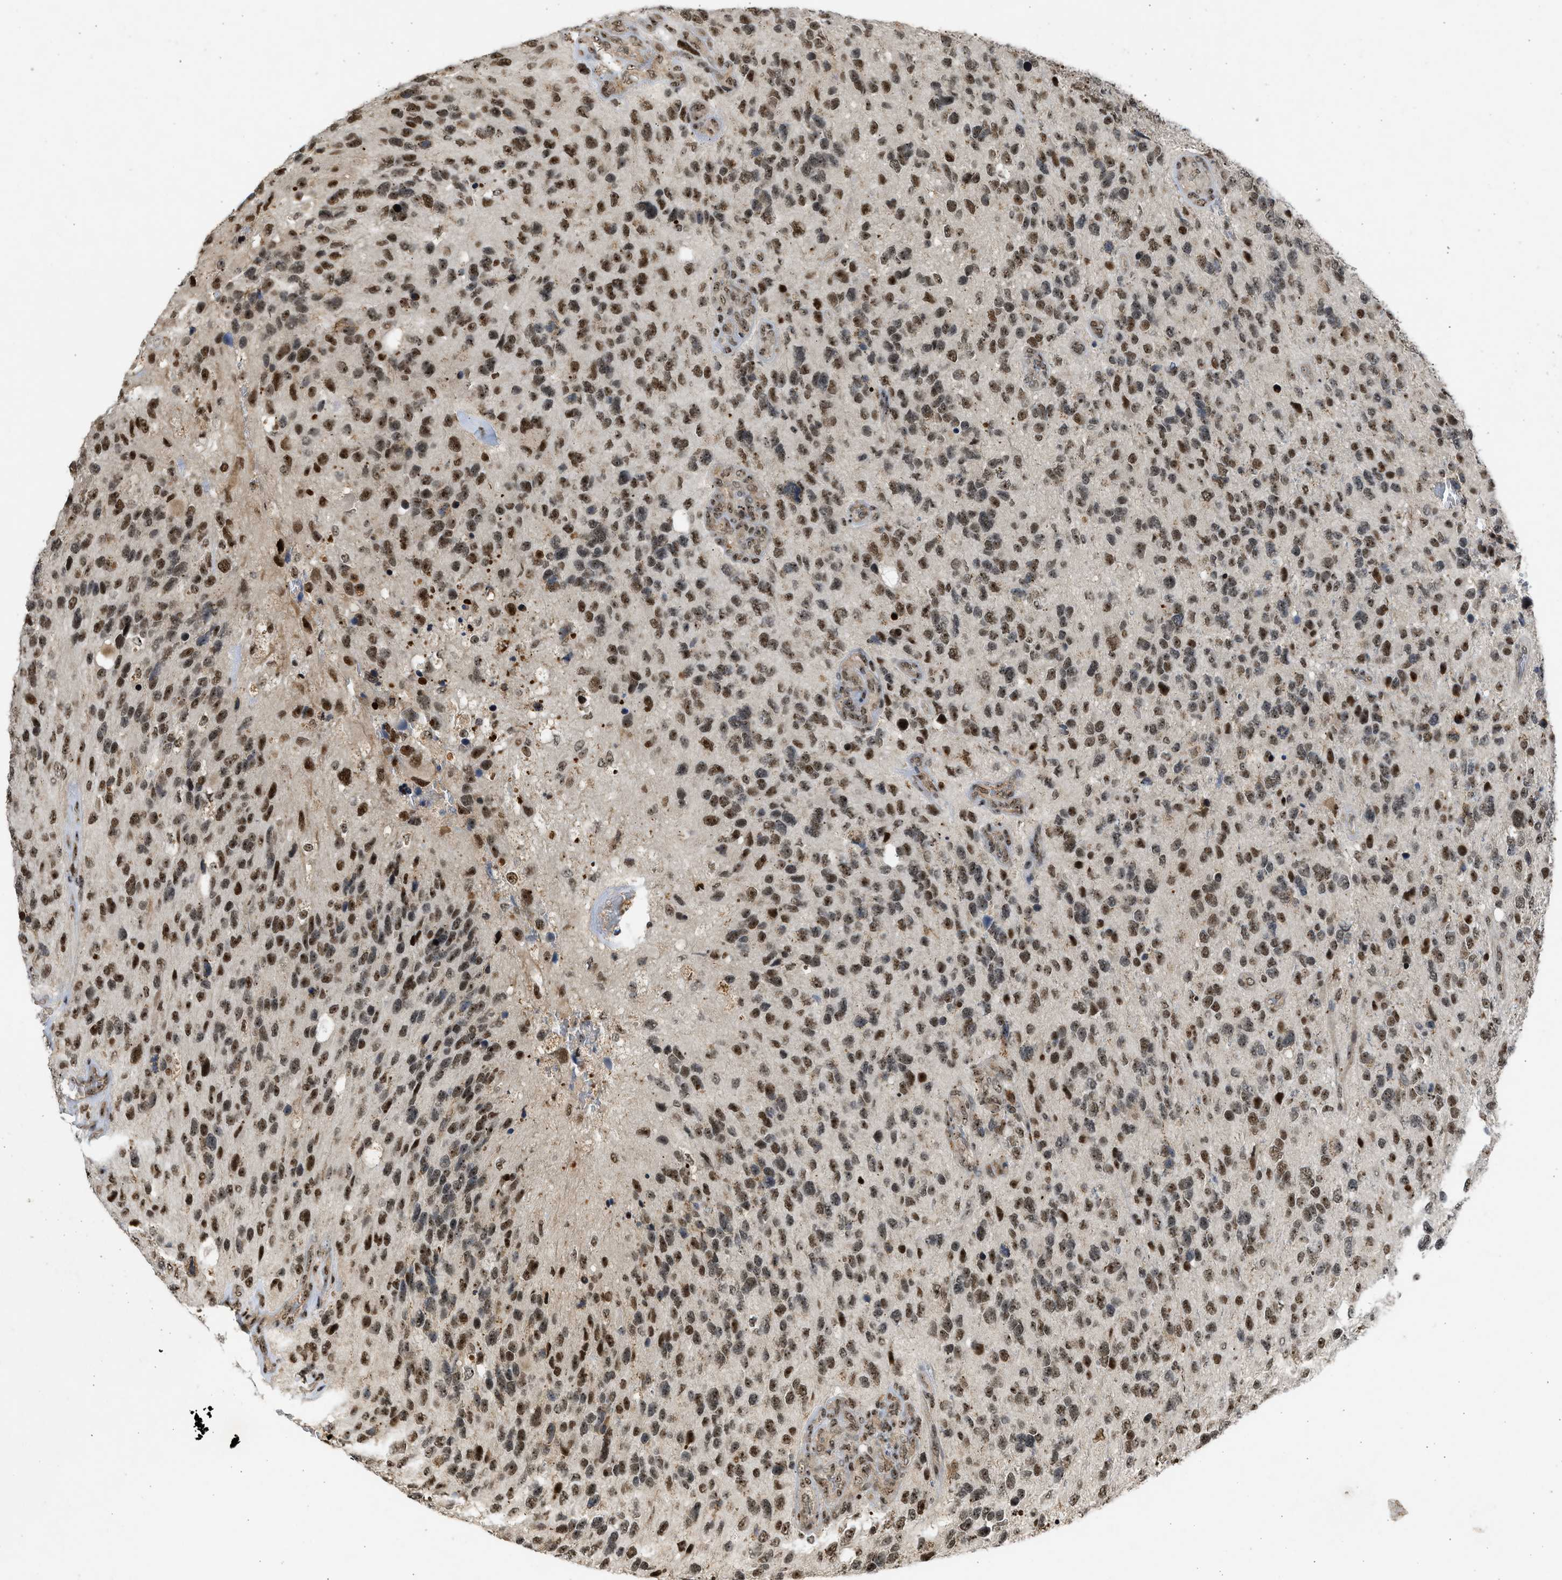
{"staining": {"intensity": "moderate", "quantity": ">75%", "location": "nuclear"}, "tissue": "glioma", "cell_type": "Tumor cells", "image_type": "cancer", "snomed": [{"axis": "morphology", "description": "Glioma, malignant, High grade"}, {"axis": "topography", "description": "Brain"}], "caption": "Glioma tissue demonstrates moderate nuclear staining in approximately >75% of tumor cells", "gene": "TFDP2", "patient": {"sex": "female", "age": 58}}